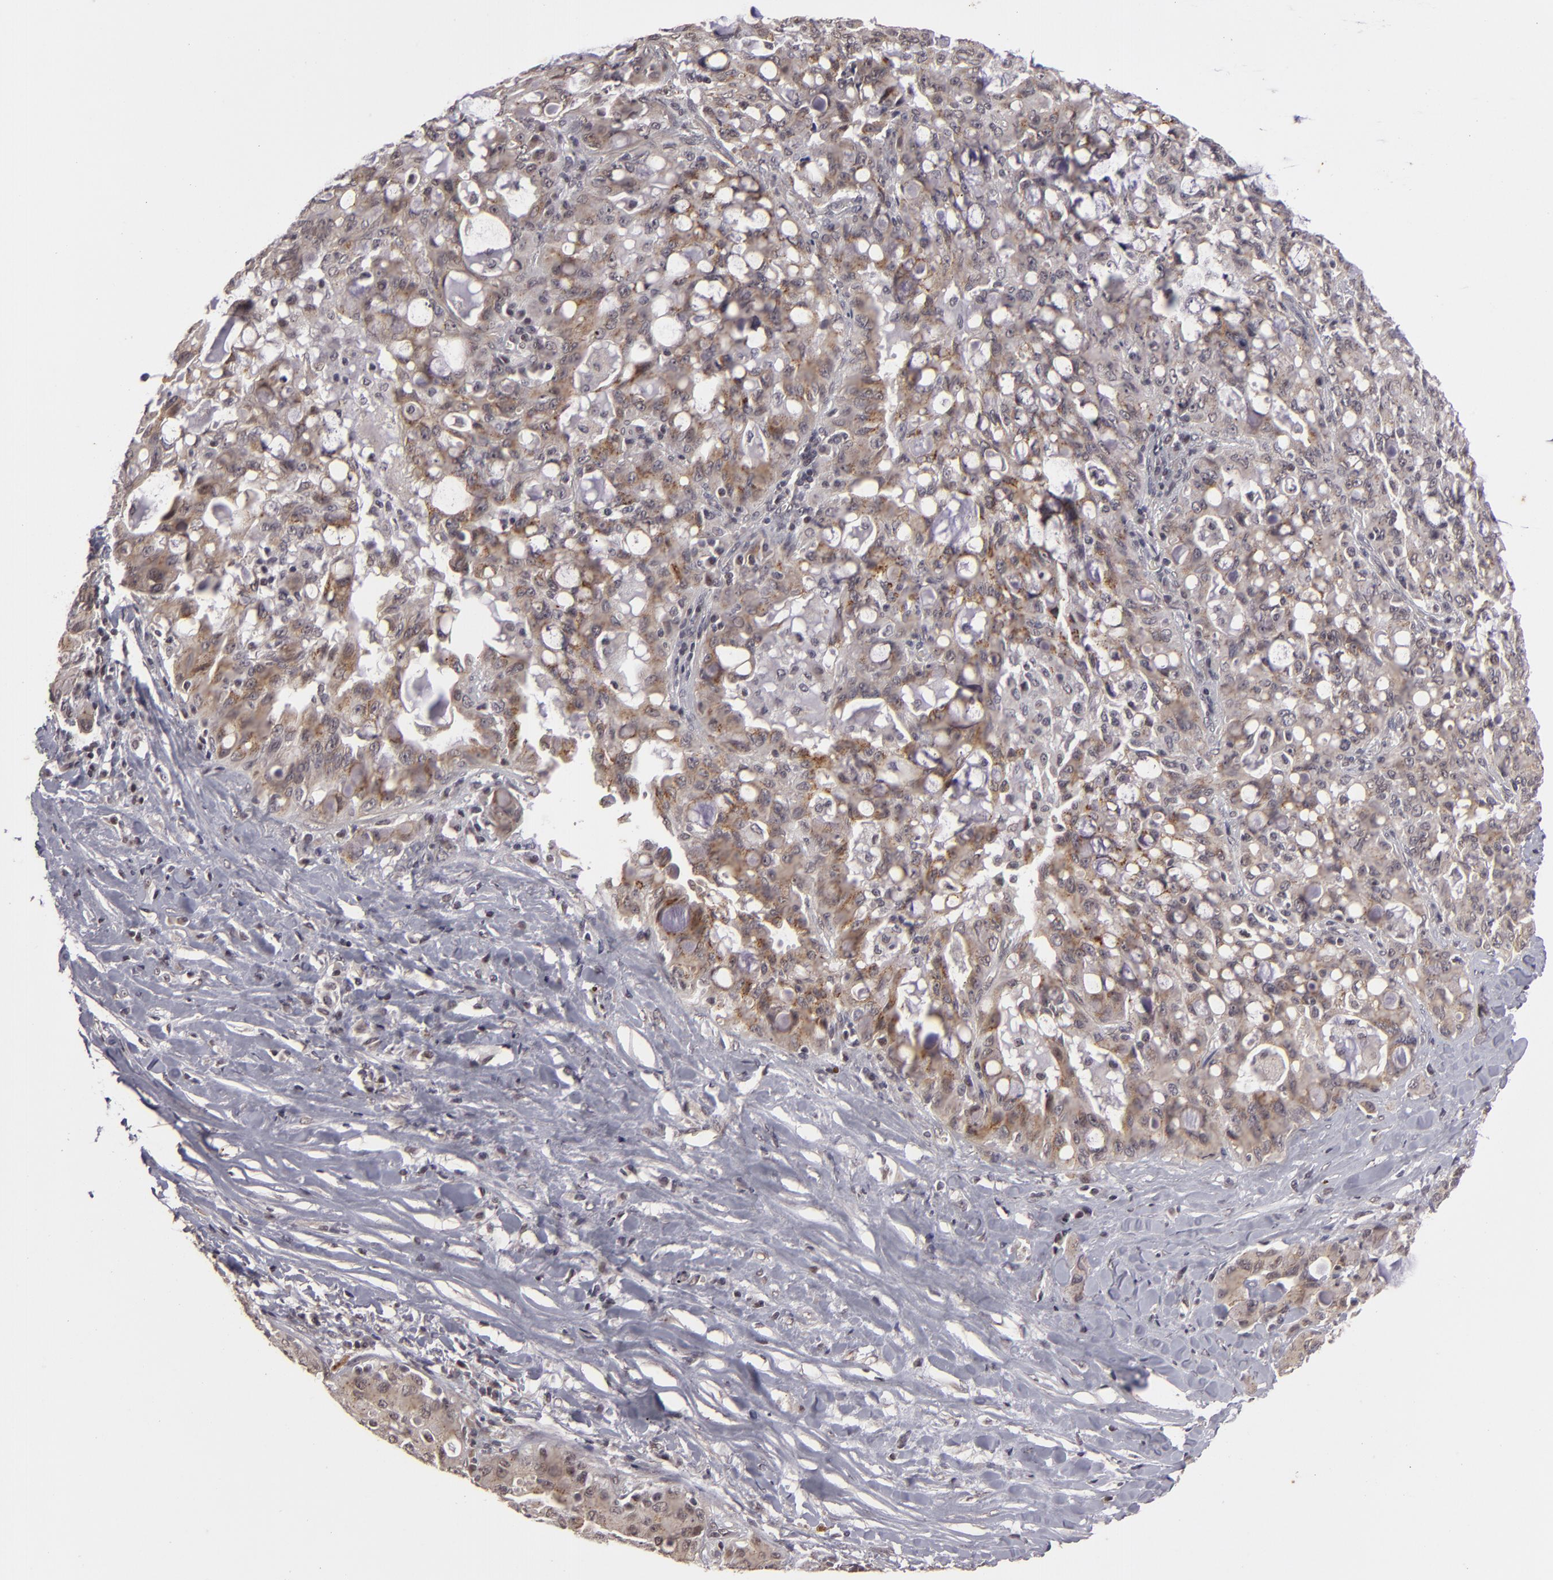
{"staining": {"intensity": "moderate", "quantity": "25%-75%", "location": "cytoplasmic/membranous"}, "tissue": "lung cancer", "cell_type": "Tumor cells", "image_type": "cancer", "snomed": [{"axis": "morphology", "description": "Adenocarcinoma, NOS"}, {"axis": "topography", "description": "Lung"}], "caption": "Human lung cancer stained for a protein (brown) exhibits moderate cytoplasmic/membranous positive expression in approximately 25%-75% of tumor cells.", "gene": "DFFA", "patient": {"sex": "female", "age": 44}}